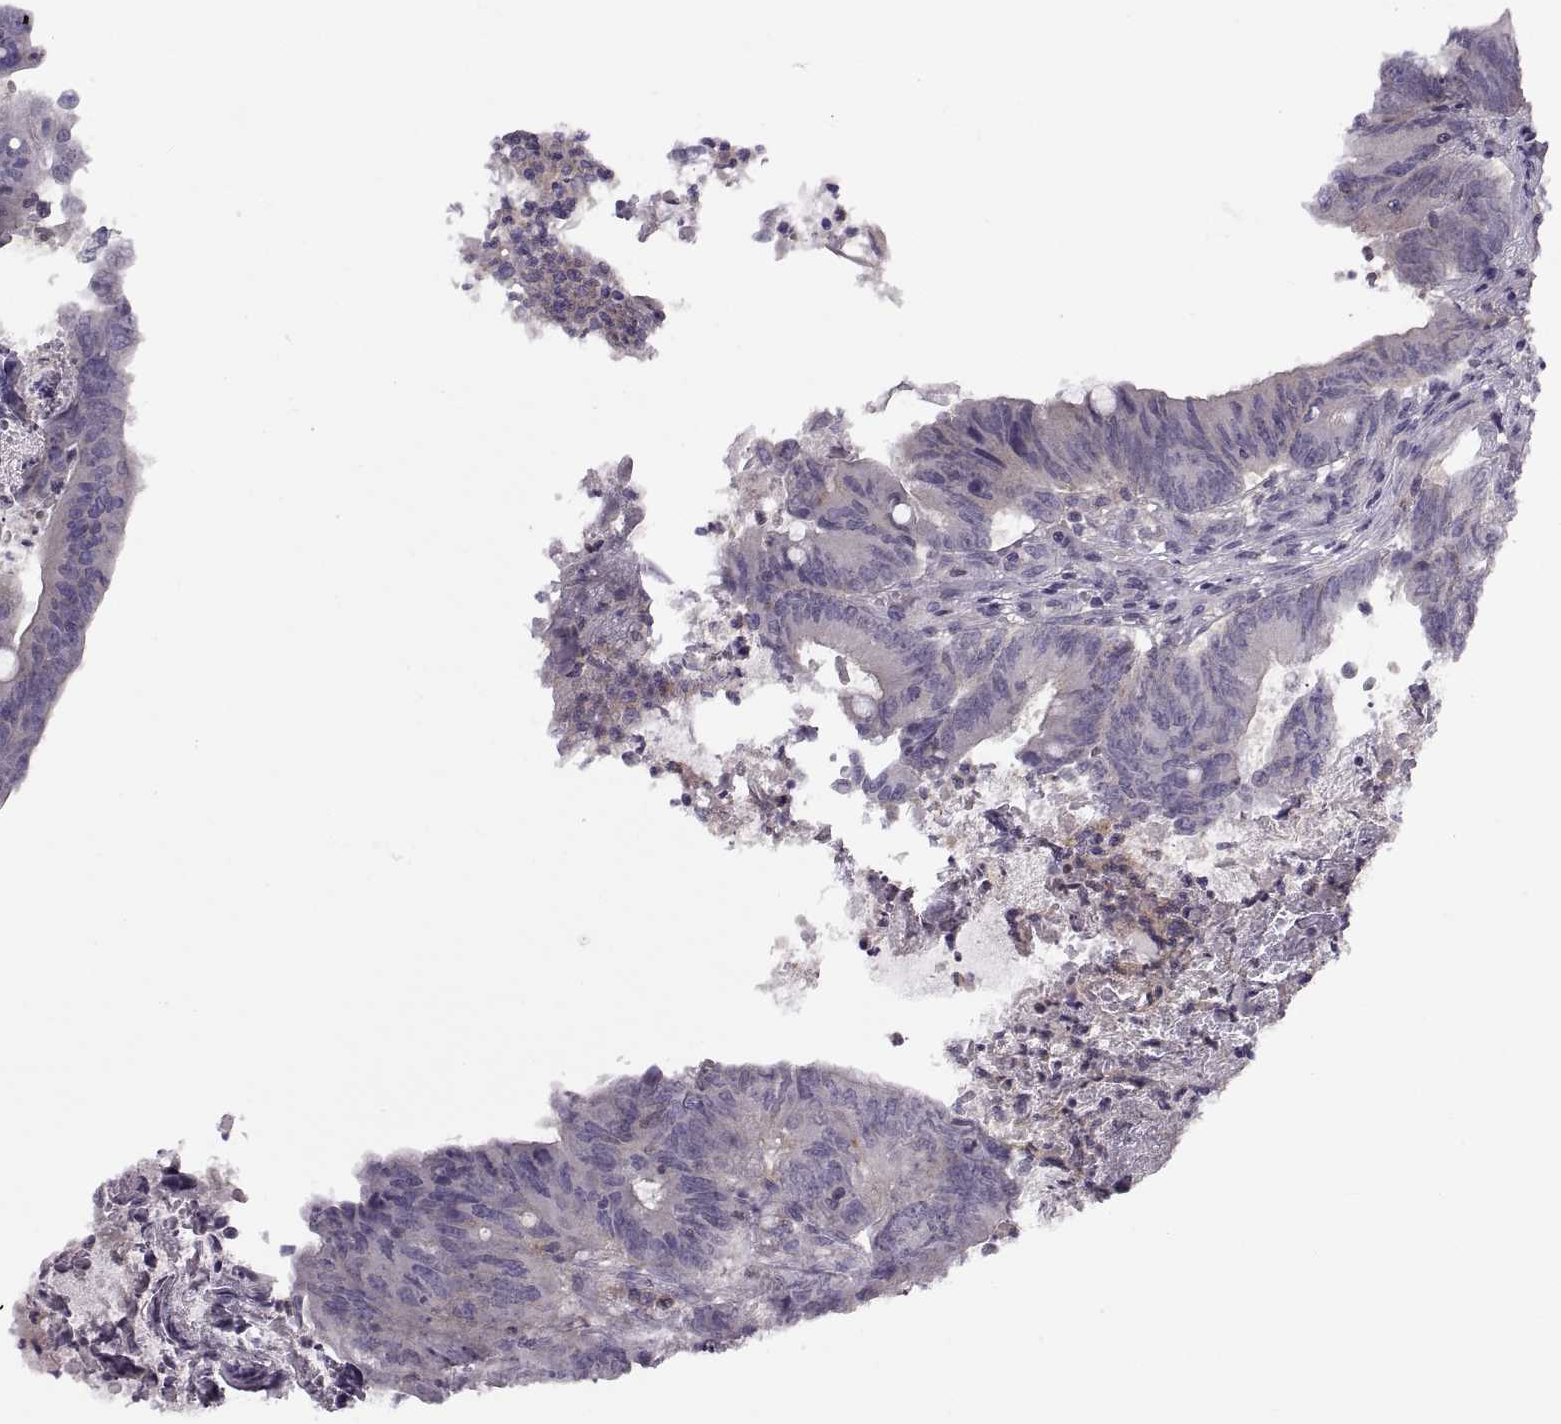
{"staining": {"intensity": "negative", "quantity": "none", "location": "none"}, "tissue": "colorectal cancer", "cell_type": "Tumor cells", "image_type": "cancer", "snomed": [{"axis": "morphology", "description": "Adenocarcinoma, NOS"}, {"axis": "topography", "description": "Colon"}], "caption": "Protein analysis of colorectal cancer (adenocarcinoma) demonstrates no significant staining in tumor cells.", "gene": "RALB", "patient": {"sex": "female", "age": 70}}